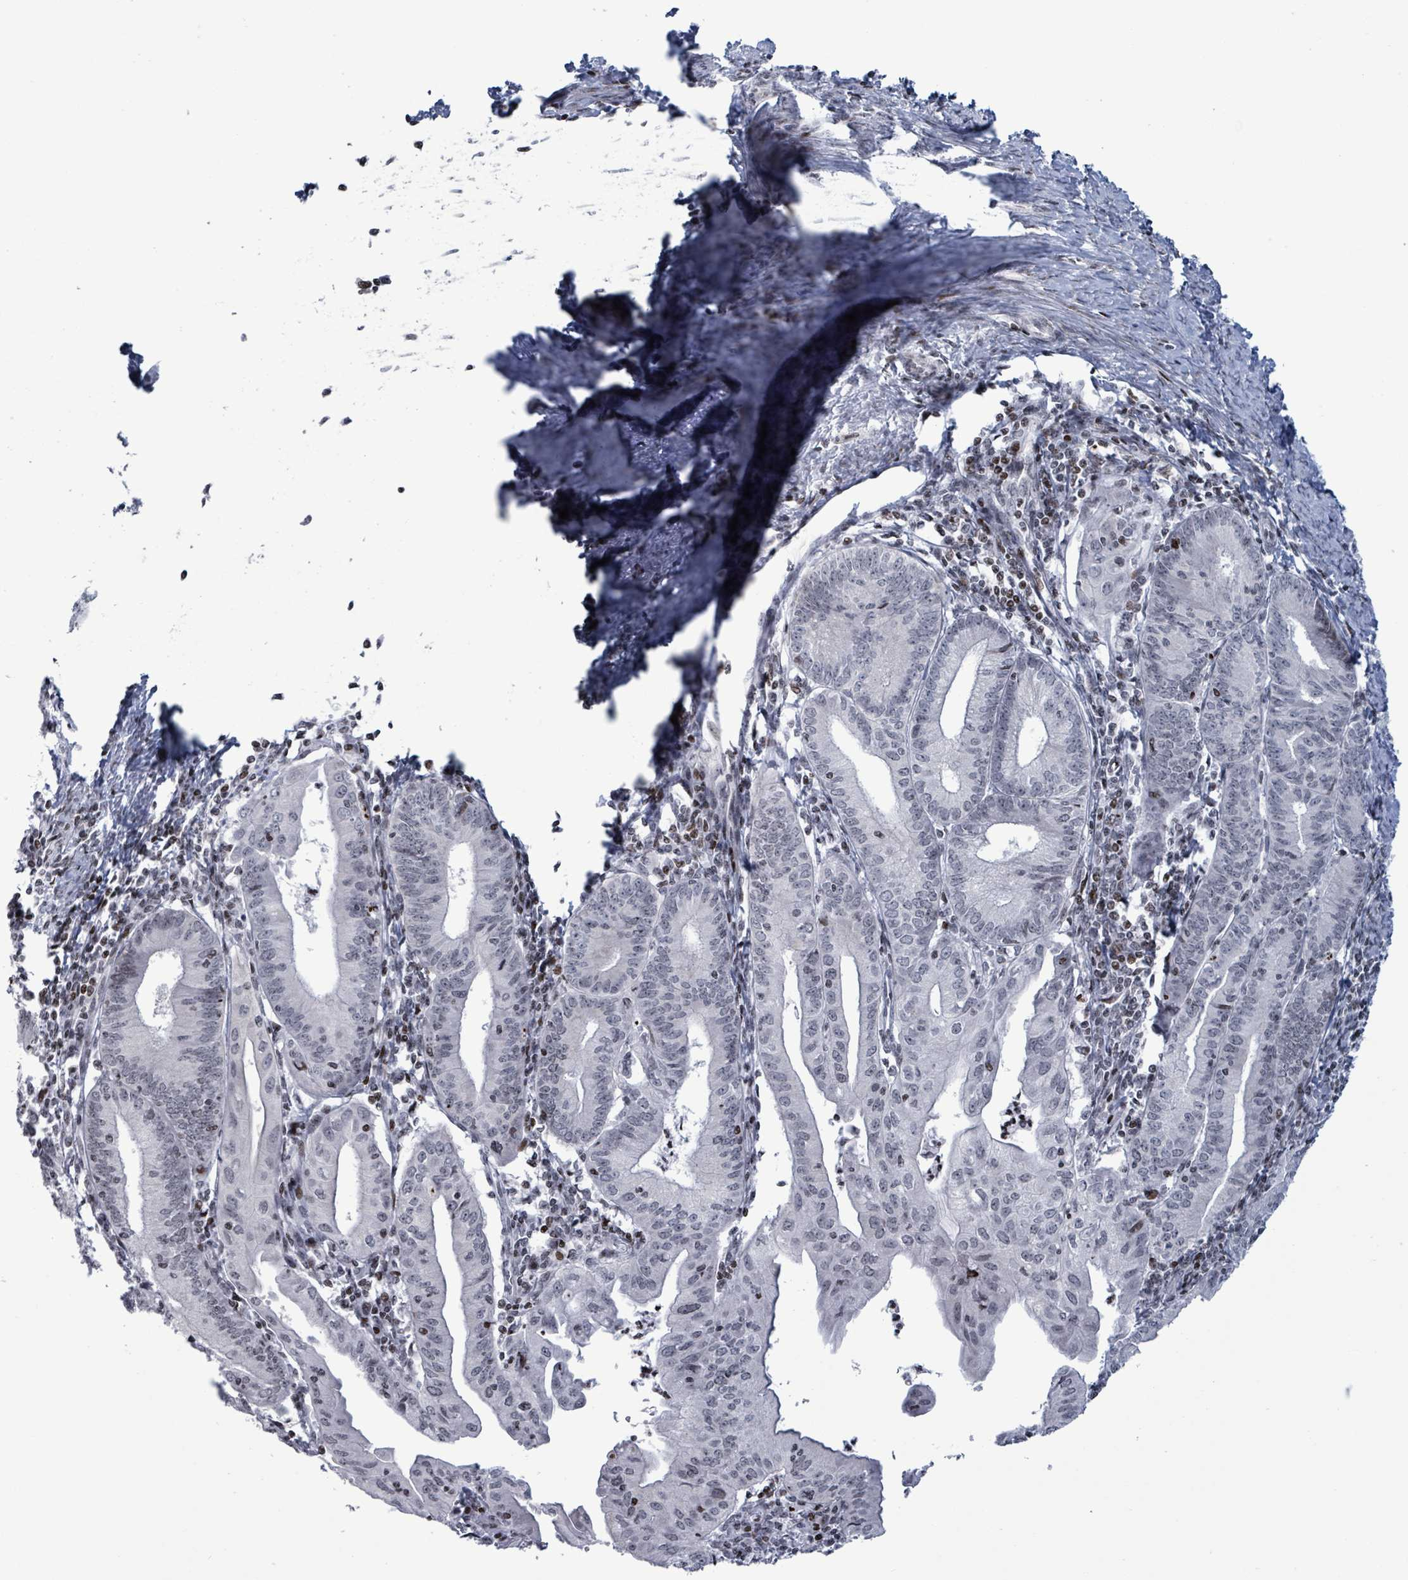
{"staining": {"intensity": "negative", "quantity": "none", "location": "none"}, "tissue": "endometrial cancer", "cell_type": "Tumor cells", "image_type": "cancer", "snomed": [{"axis": "morphology", "description": "Adenocarcinoma, NOS"}, {"axis": "topography", "description": "Endometrium"}], "caption": "Endometrial cancer stained for a protein using IHC shows no expression tumor cells.", "gene": "FNDC4", "patient": {"sex": "female", "age": 60}}